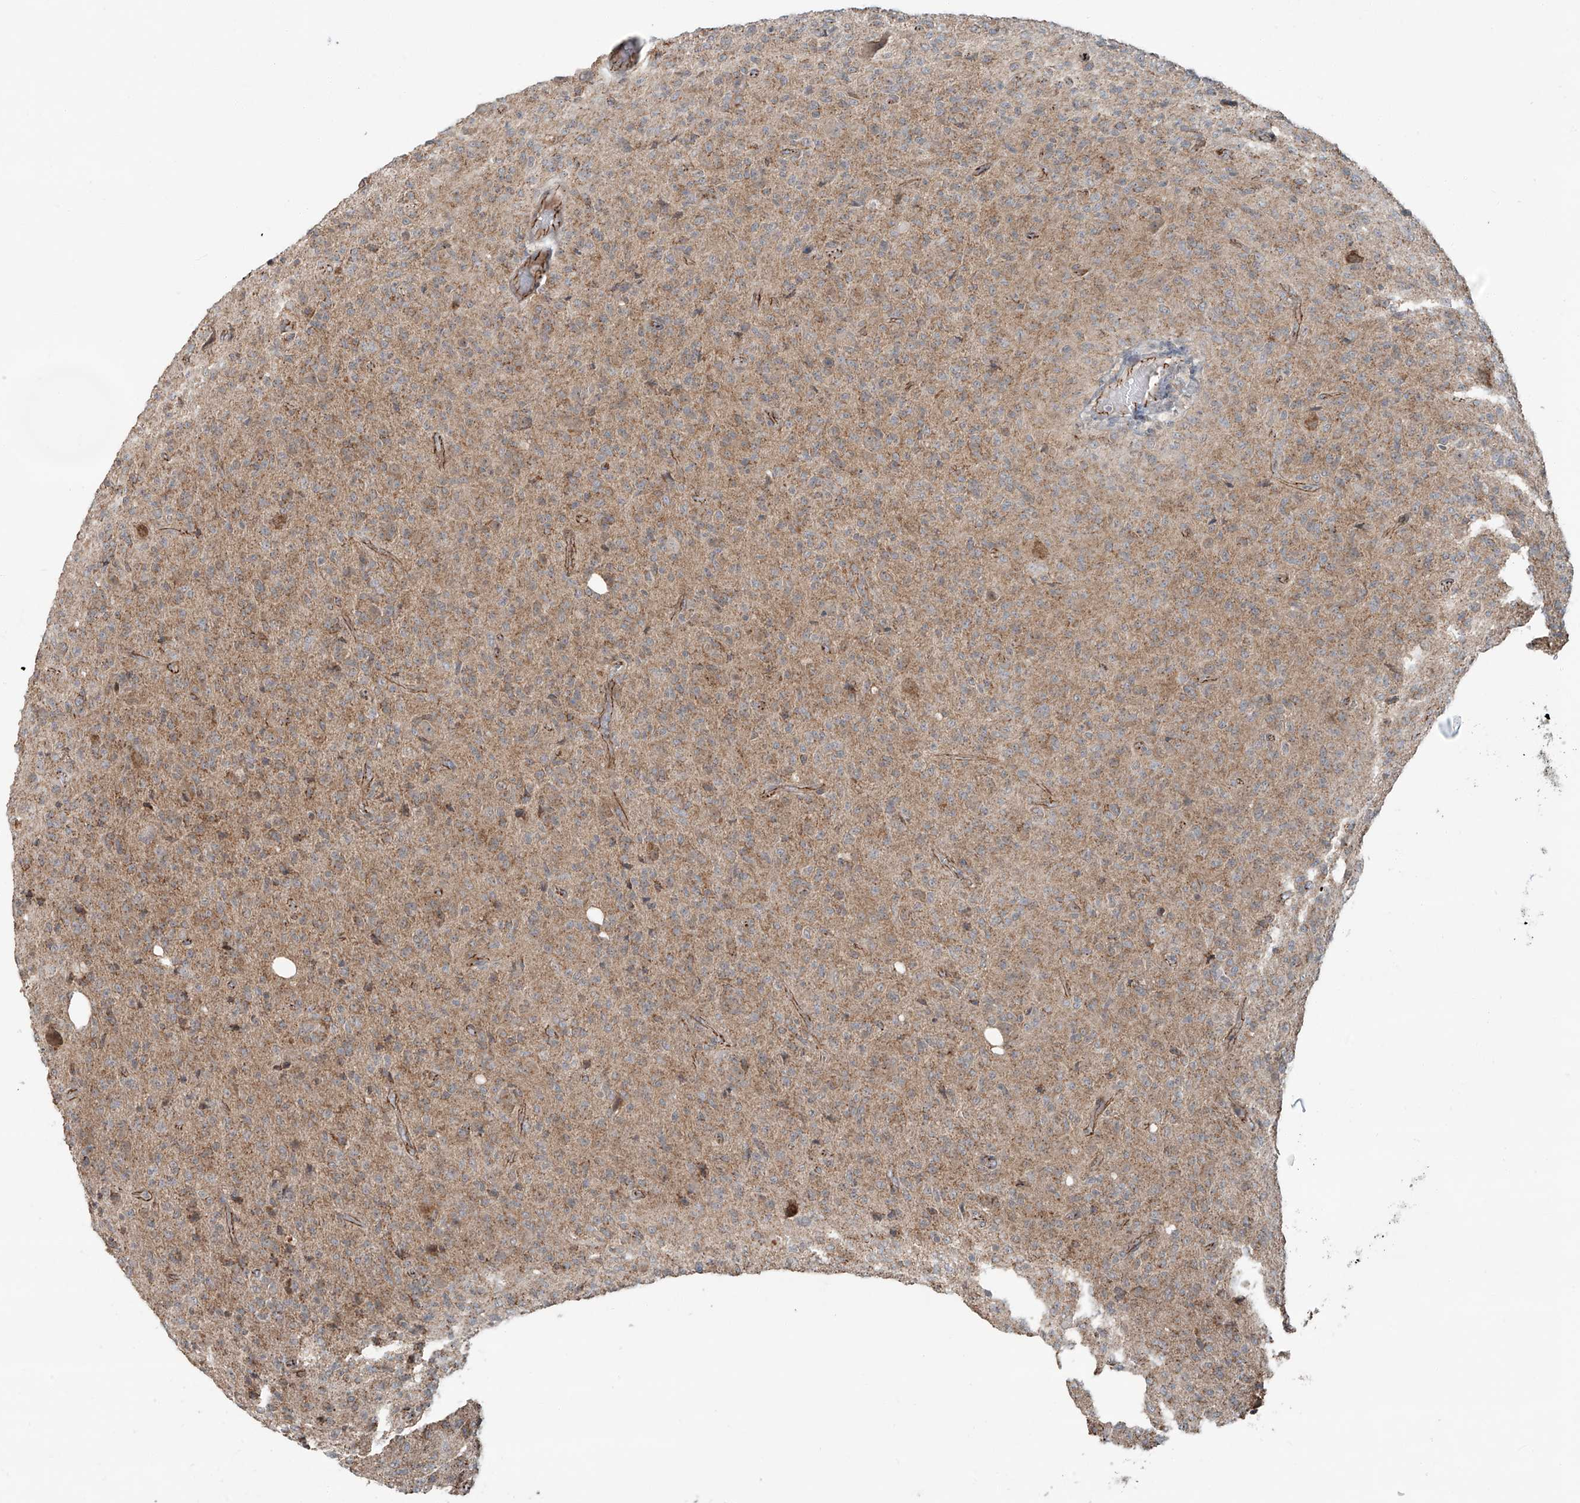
{"staining": {"intensity": "moderate", "quantity": ">75%", "location": "cytoplasmic/membranous"}, "tissue": "glioma", "cell_type": "Tumor cells", "image_type": "cancer", "snomed": [{"axis": "morphology", "description": "Glioma, malignant, High grade"}, {"axis": "topography", "description": "Brain"}], "caption": "A micrograph of human malignant glioma (high-grade) stained for a protein displays moderate cytoplasmic/membranous brown staining in tumor cells.", "gene": "ZNF16", "patient": {"sex": "female", "age": 57}}